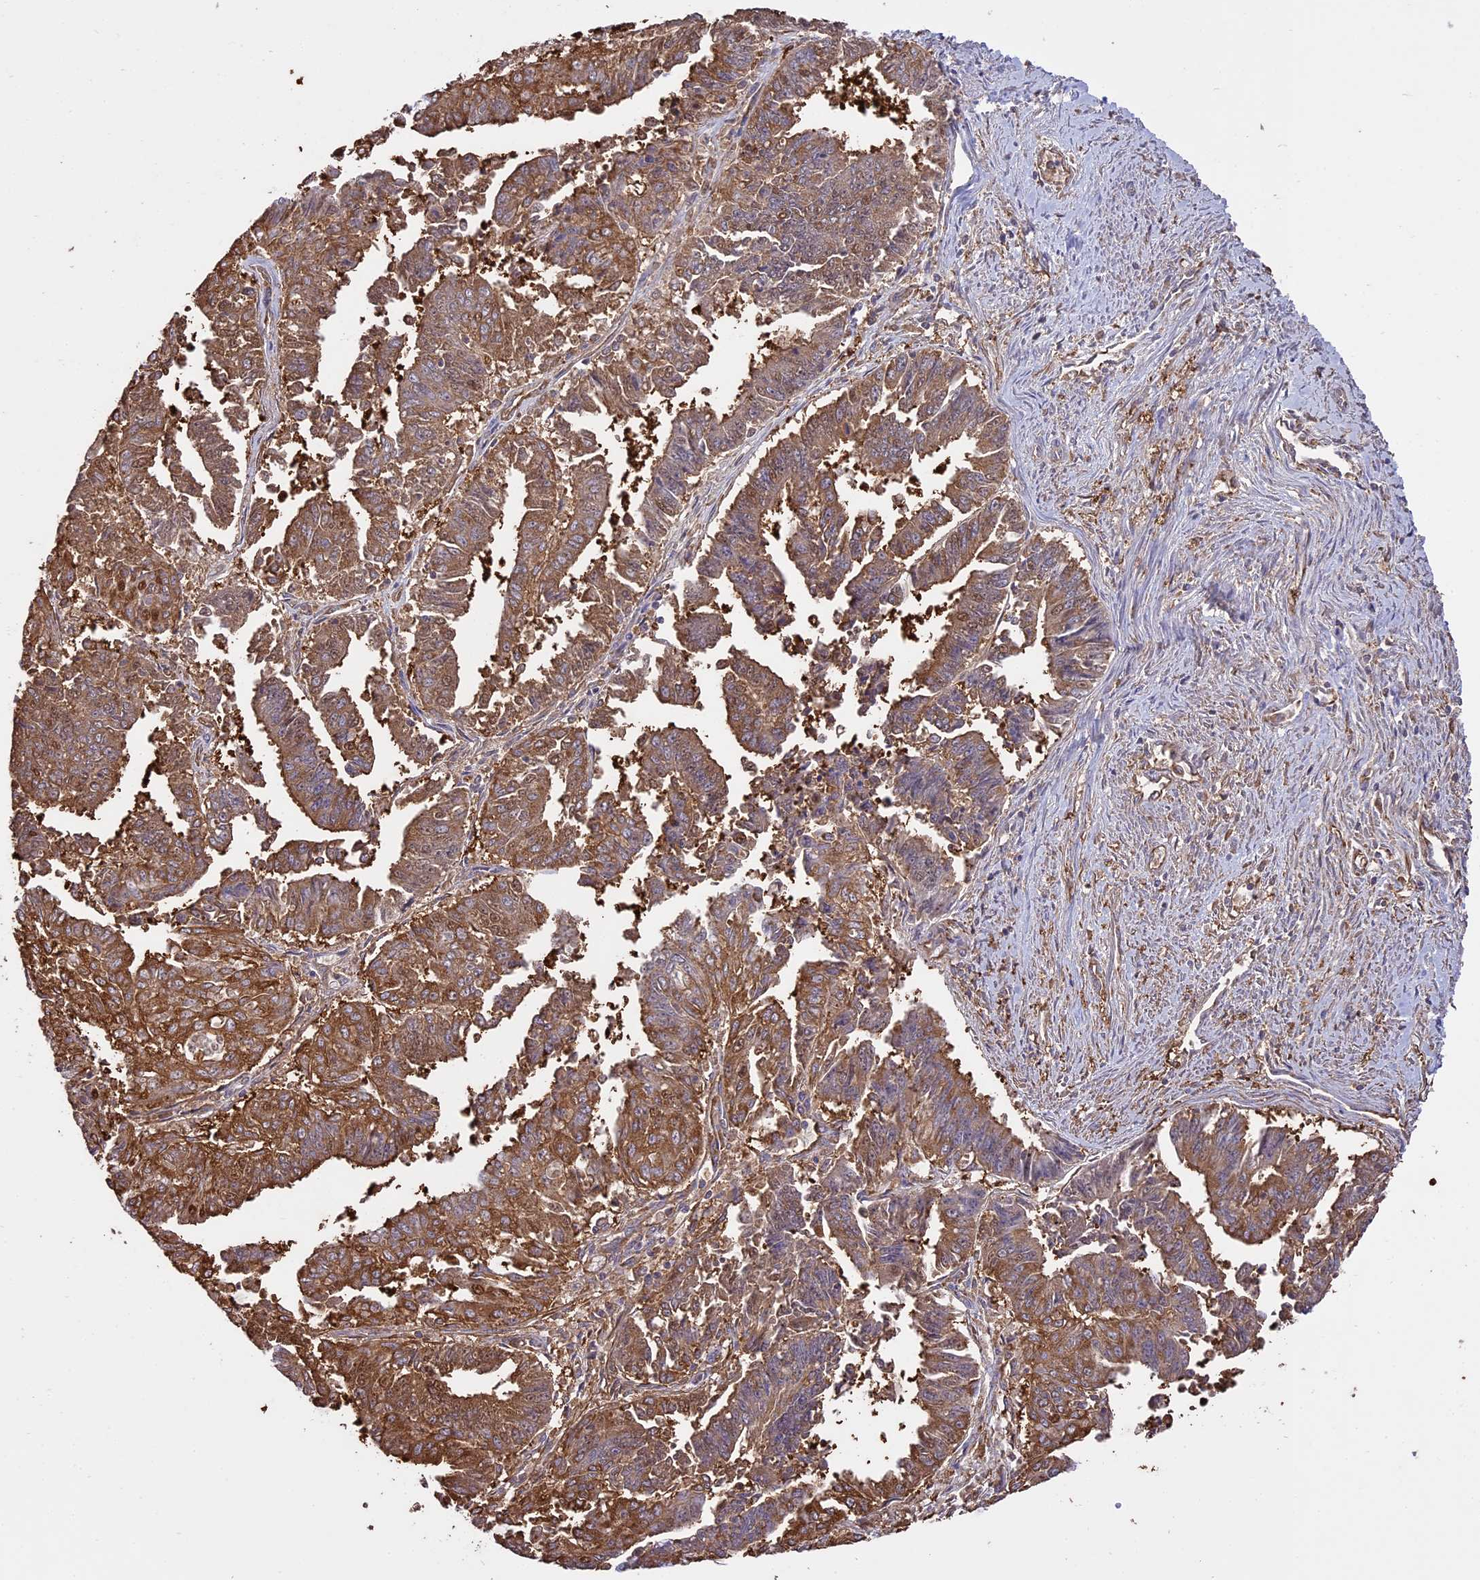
{"staining": {"intensity": "moderate", "quantity": ">75%", "location": "cytoplasmic/membranous"}, "tissue": "endometrial cancer", "cell_type": "Tumor cells", "image_type": "cancer", "snomed": [{"axis": "morphology", "description": "Adenocarcinoma, NOS"}, {"axis": "topography", "description": "Endometrium"}], "caption": "Approximately >75% of tumor cells in endometrial cancer exhibit moderate cytoplasmic/membranous protein positivity as visualized by brown immunohistochemical staining.", "gene": "ARHGAP19", "patient": {"sex": "female", "age": 73}}